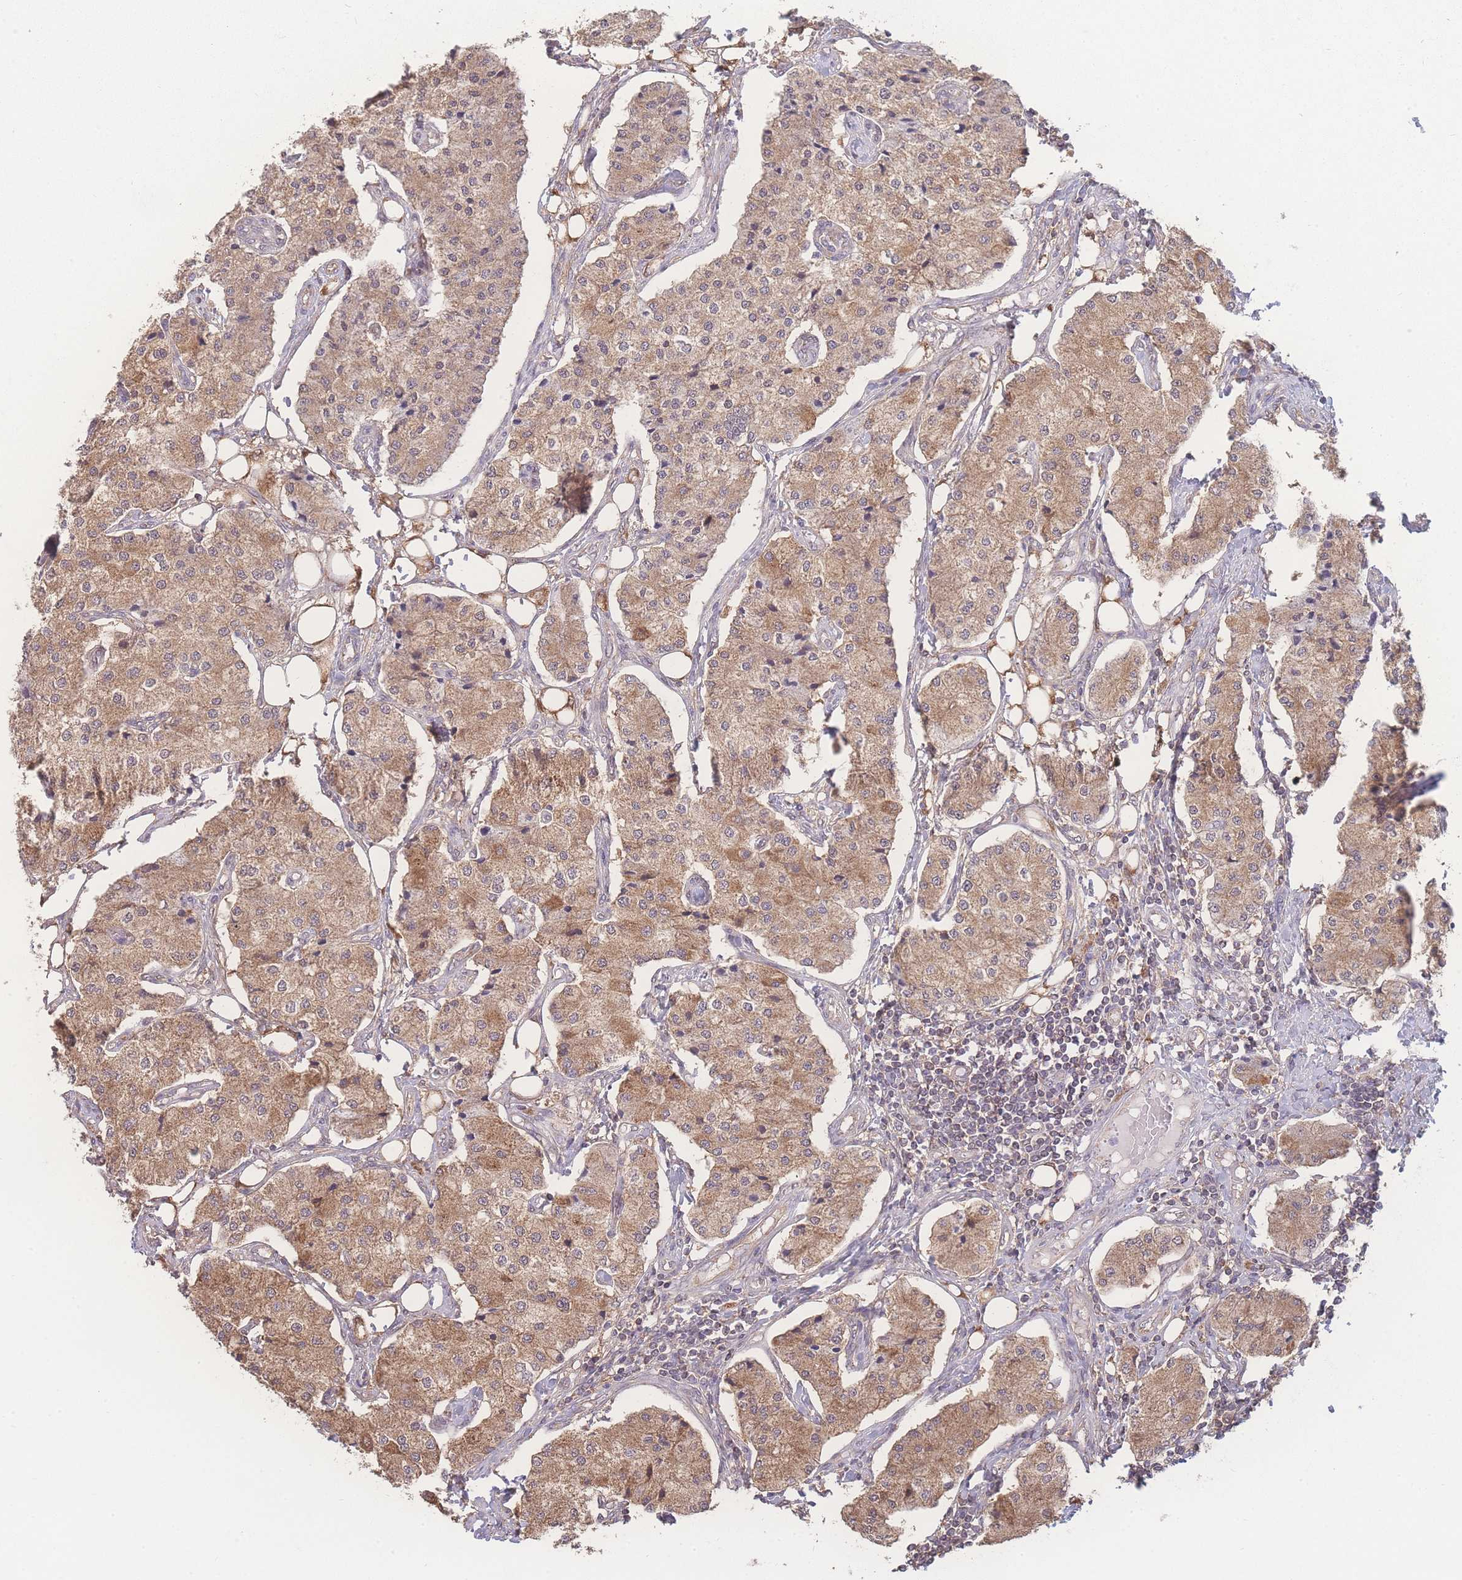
{"staining": {"intensity": "moderate", "quantity": ">75%", "location": "cytoplasmic/membranous"}, "tissue": "carcinoid", "cell_type": "Tumor cells", "image_type": "cancer", "snomed": [{"axis": "morphology", "description": "Carcinoid, malignant, NOS"}, {"axis": "topography", "description": "Colon"}], "caption": "High-power microscopy captured an immunohistochemistry image of carcinoid, revealing moderate cytoplasmic/membranous expression in approximately >75% of tumor cells.", "gene": "GIPR", "patient": {"sex": "female", "age": 52}}